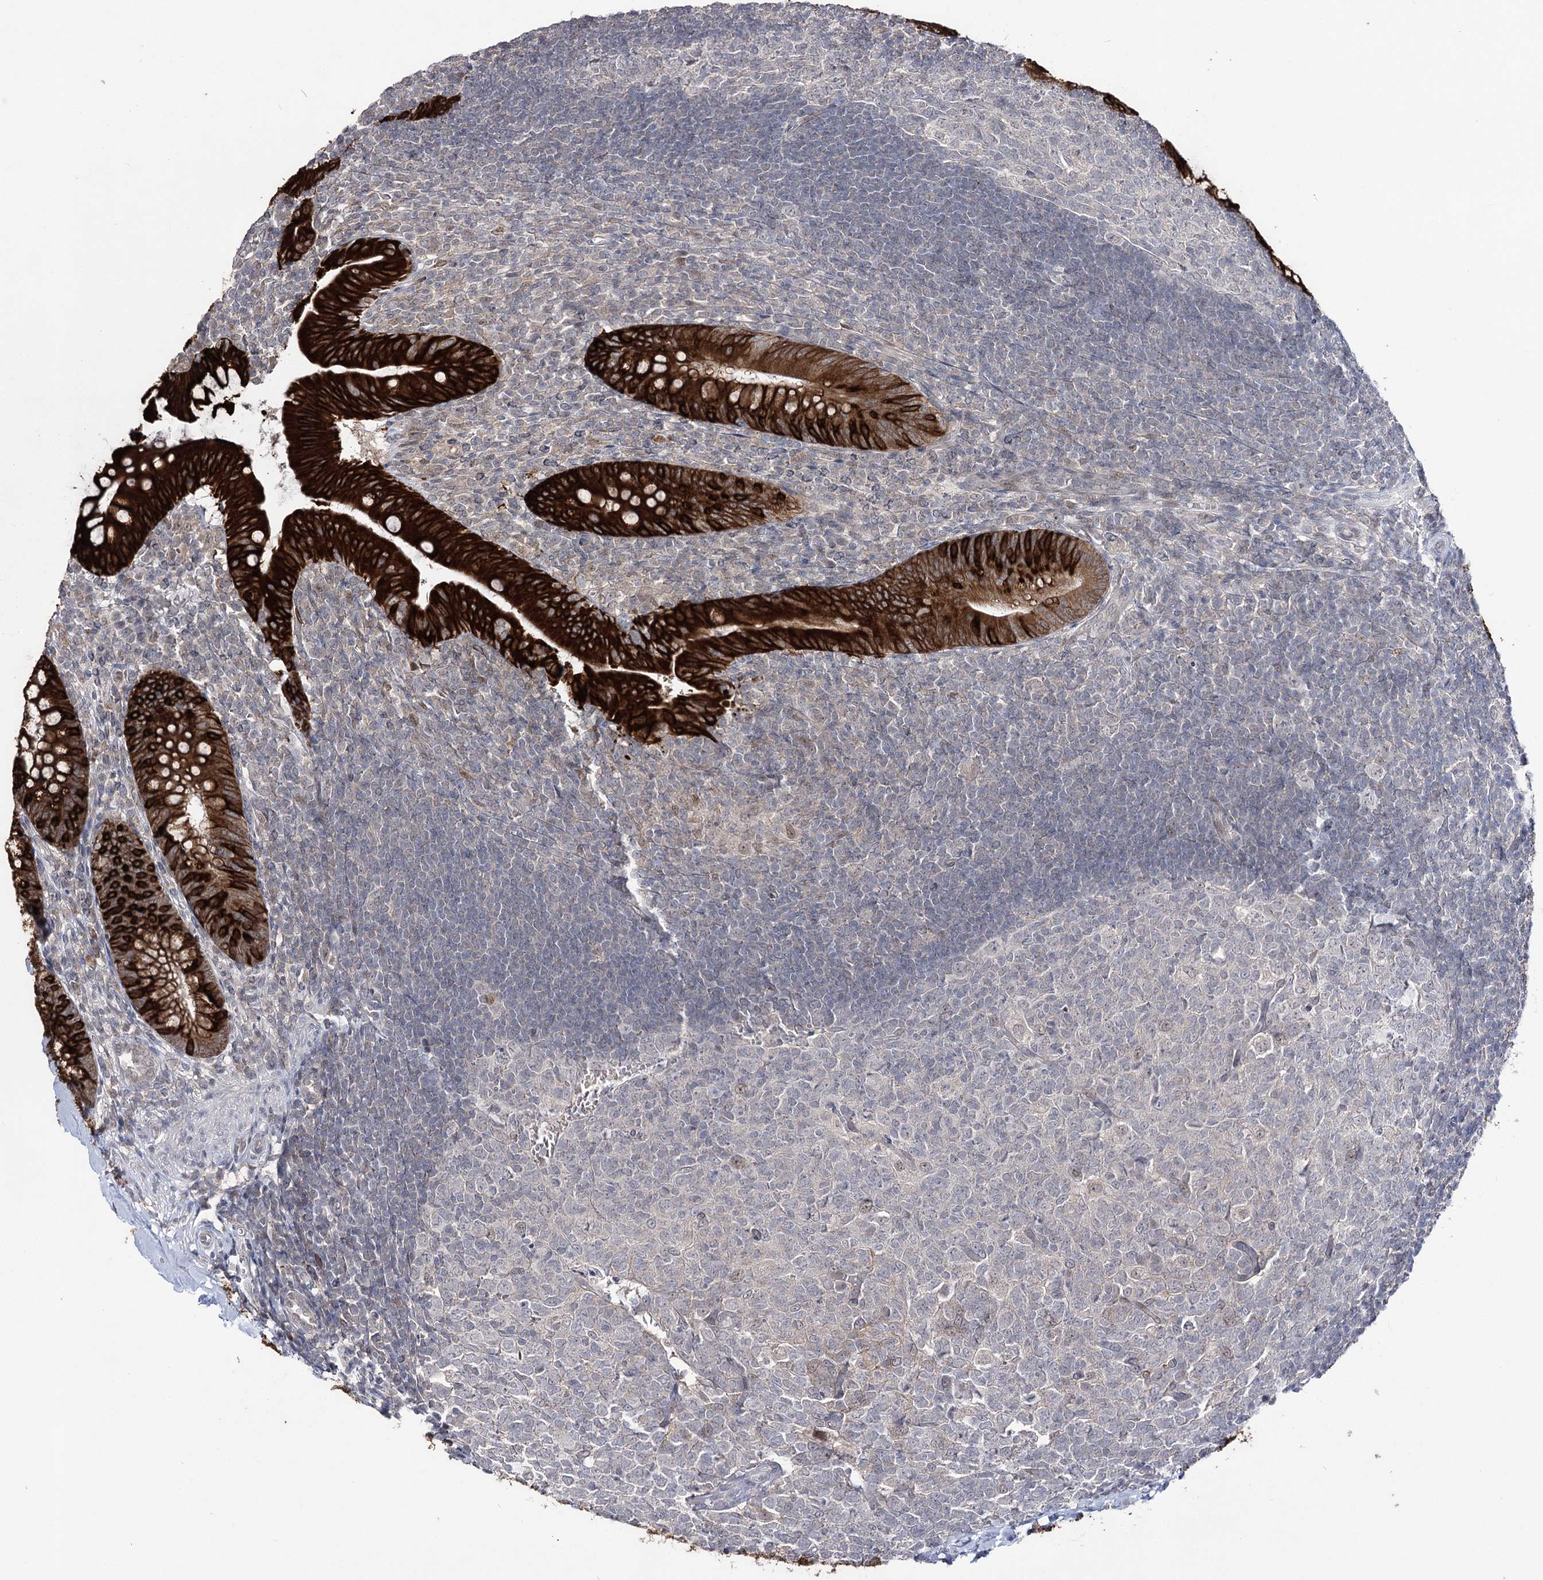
{"staining": {"intensity": "strong", "quantity": ">75%", "location": "cytoplasmic/membranous"}, "tissue": "appendix", "cell_type": "Glandular cells", "image_type": "normal", "snomed": [{"axis": "morphology", "description": "Normal tissue, NOS"}, {"axis": "topography", "description": "Appendix"}], "caption": "The image exhibits staining of benign appendix, revealing strong cytoplasmic/membranous protein expression (brown color) within glandular cells. Using DAB (brown) and hematoxylin (blue) stains, captured at high magnification using brightfield microscopy.", "gene": "HSD11B2", "patient": {"sex": "male", "age": 14}}